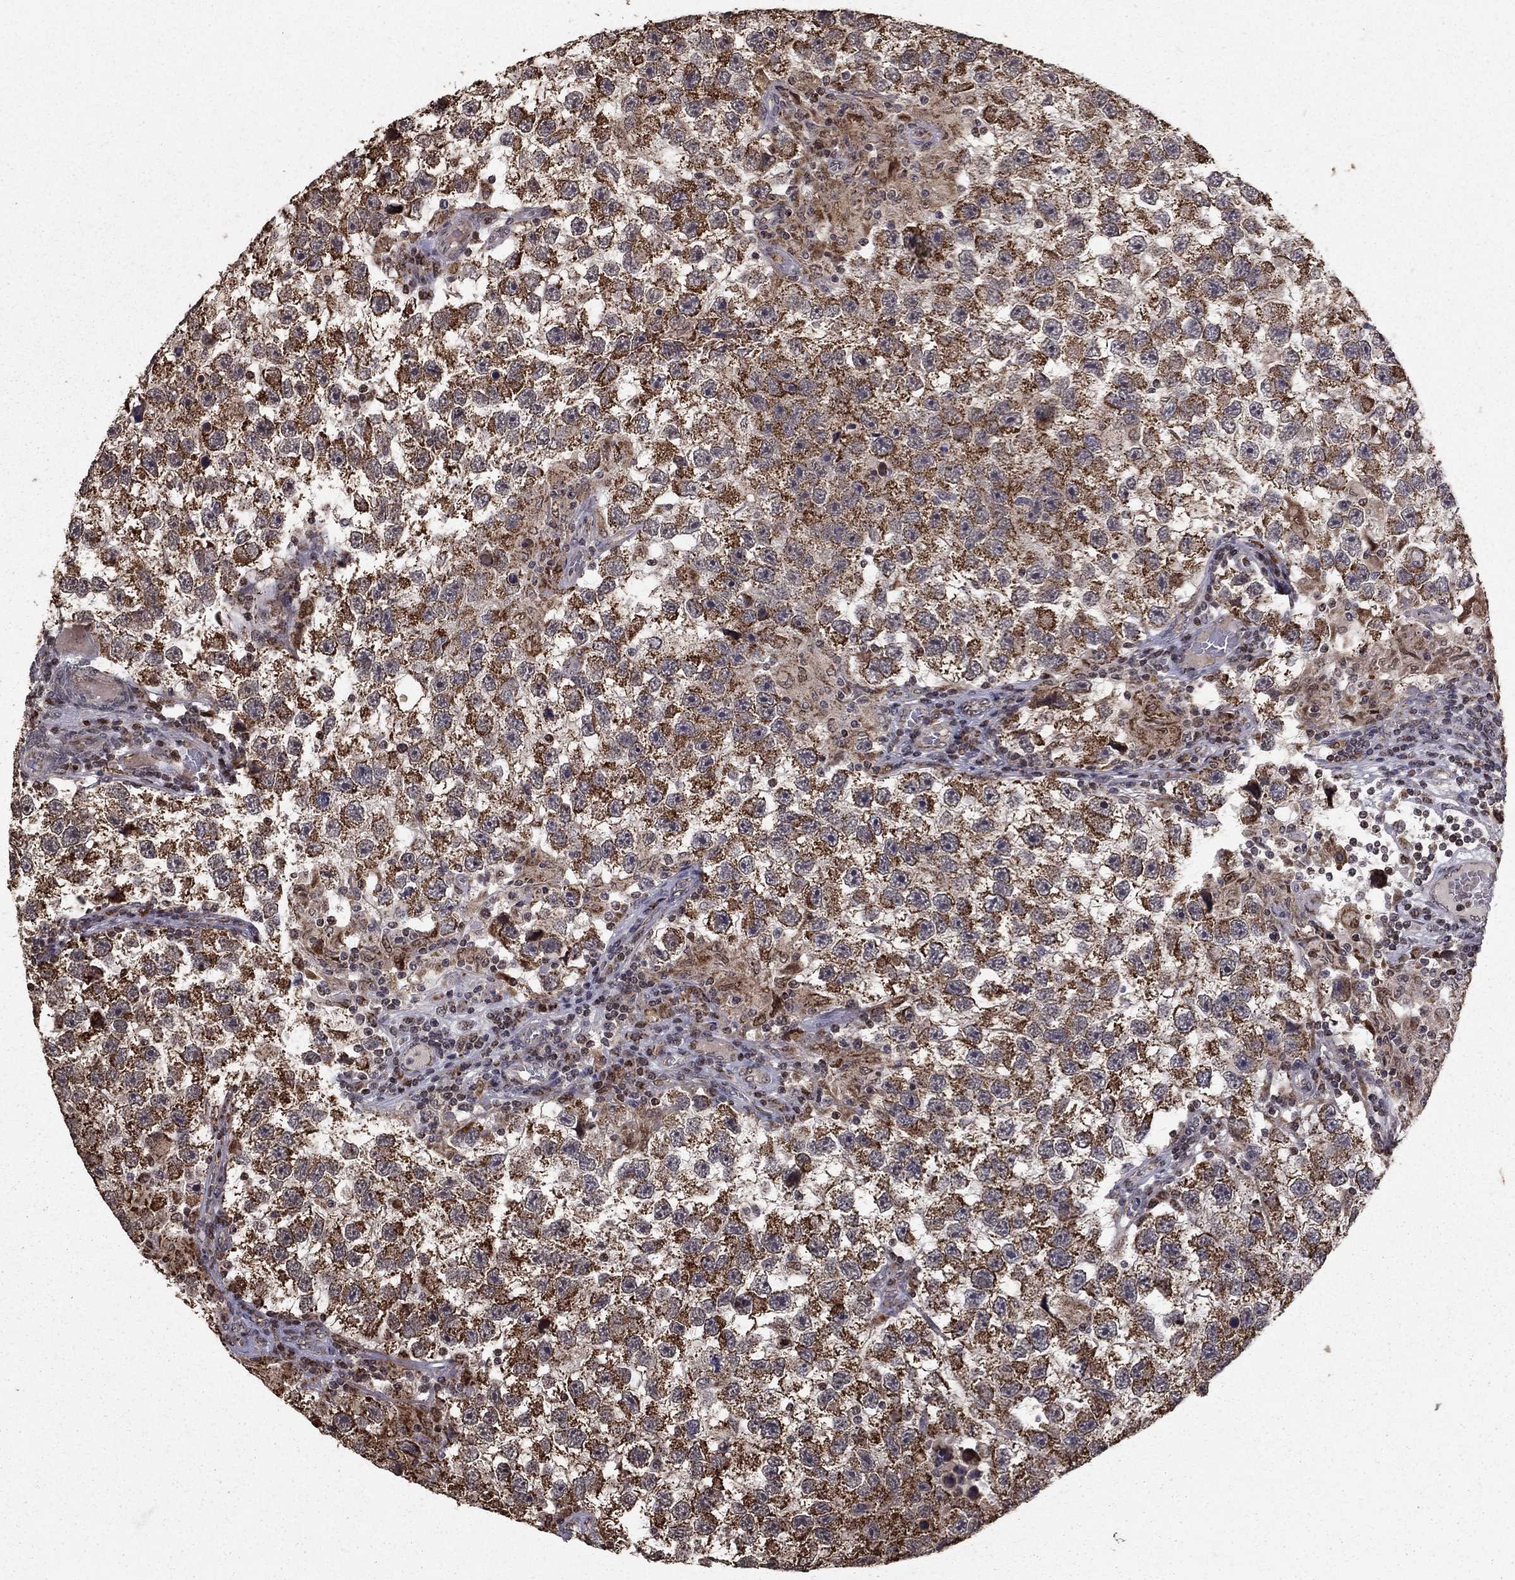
{"staining": {"intensity": "moderate", "quantity": ">75%", "location": "cytoplasmic/membranous"}, "tissue": "testis cancer", "cell_type": "Tumor cells", "image_type": "cancer", "snomed": [{"axis": "morphology", "description": "Seminoma, NOS"}, {"axis": "topography", "description": "Testis"}], "caption": "Seminoma (testis) tissue shows moderate cytoplasmic/membranous expression in approximately >75% of tumor cells, visualized by immunohistochemistry.", "gene": "ACOT13", "patient": {"sex": "male", "age": 26}}